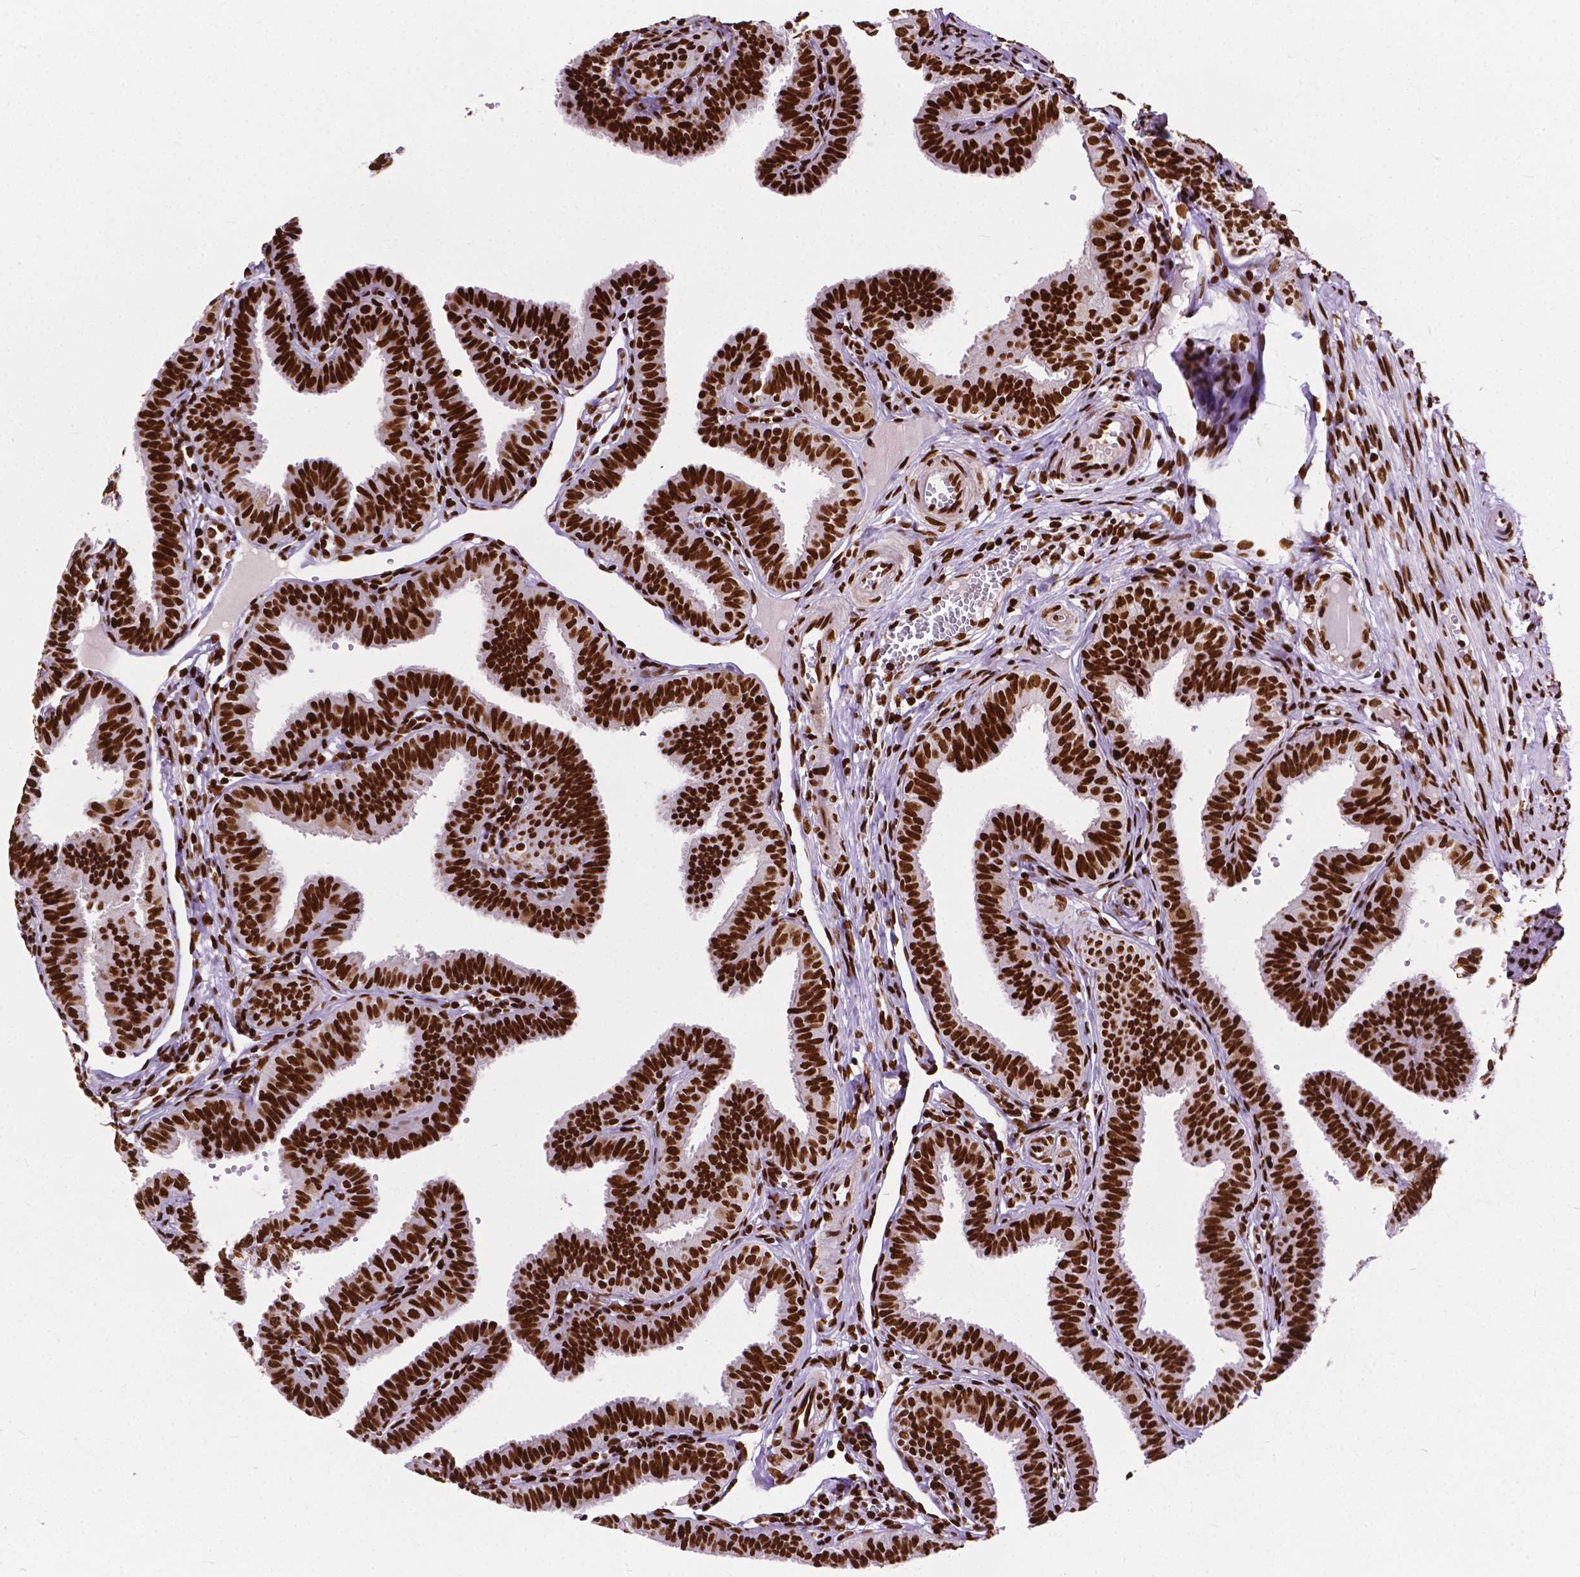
{"staining": {"intensity": "strong", "quantity": ">75%", "location": "nuclear"}, "tissue": "fallopian tube", "cell_type": "Glandular cells", "image_type": "normal", "snomed": [{"axis": "morphology", "description": "Normal tissue, NOS"}, {"axis": "topography", "description": "Fallopian tube"}], "caption": "Glandular cells demonstrate high levels of strong nuclear positivity in approximately >75% of cells in benign fallopian tube.", "gene": "SMIM5", "patient": {"sex": "female", "age": 25}}